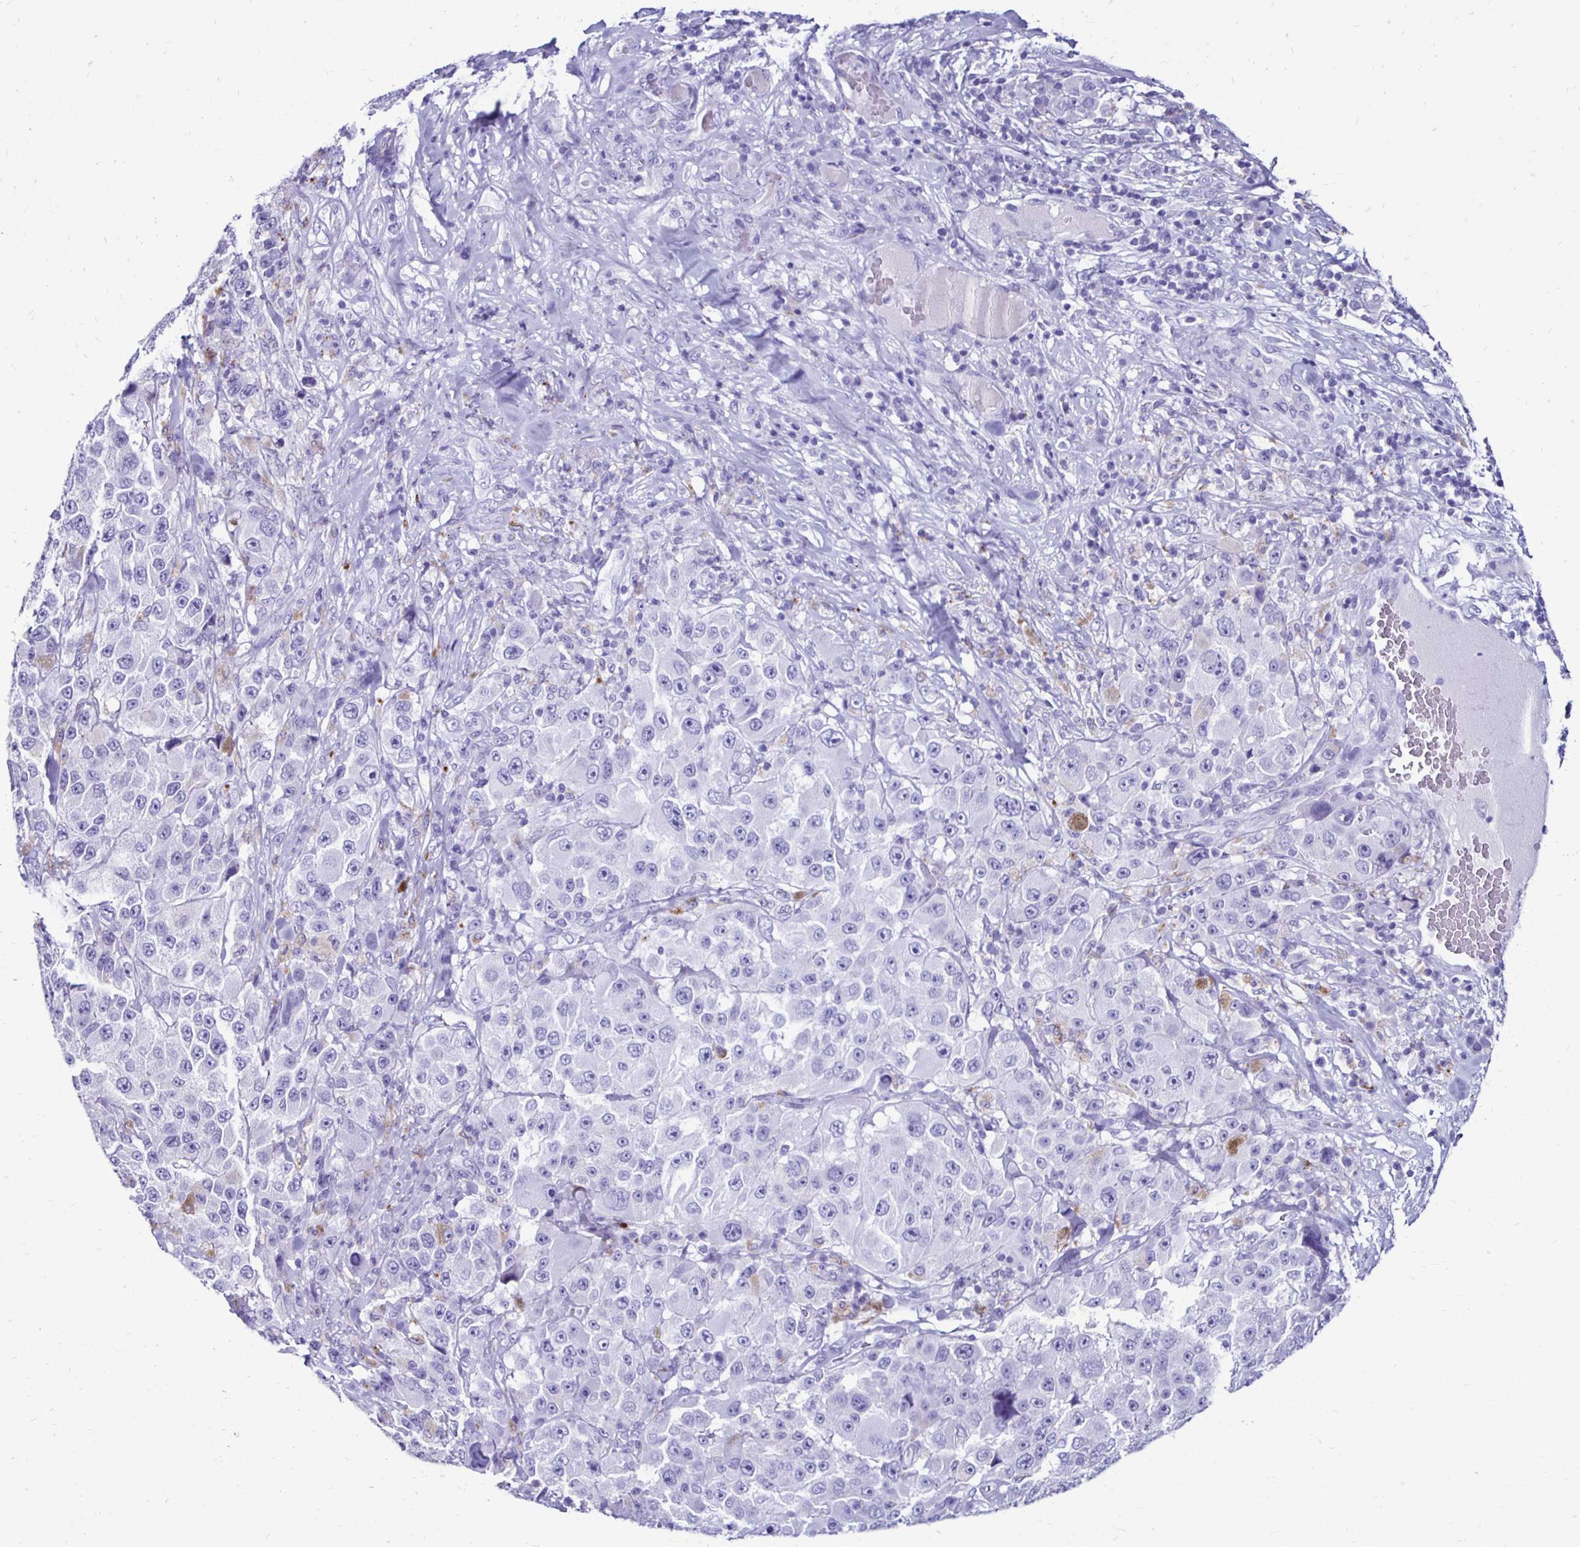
{"staining": {"intensity": "negative", "quantity": "none", "location": "none"}, "tissue": "melanoma", "cell_type": "Tumor cells", "image_type": "cancer", "snomed": [{"axis": "morphology", "description": "Malignant melanoma, Metastatic site"}, {"axis": "topography", "description": "Lymph node"}], "caption": "IHC photomicrograph of neoplastic tissue: human melanoma stained with DAB (3,3'-diaminobenzidine) displays no significant protein expression in tumor cells.", "gene": "CST5", "patient": {"sex": "male", "age": 62}}